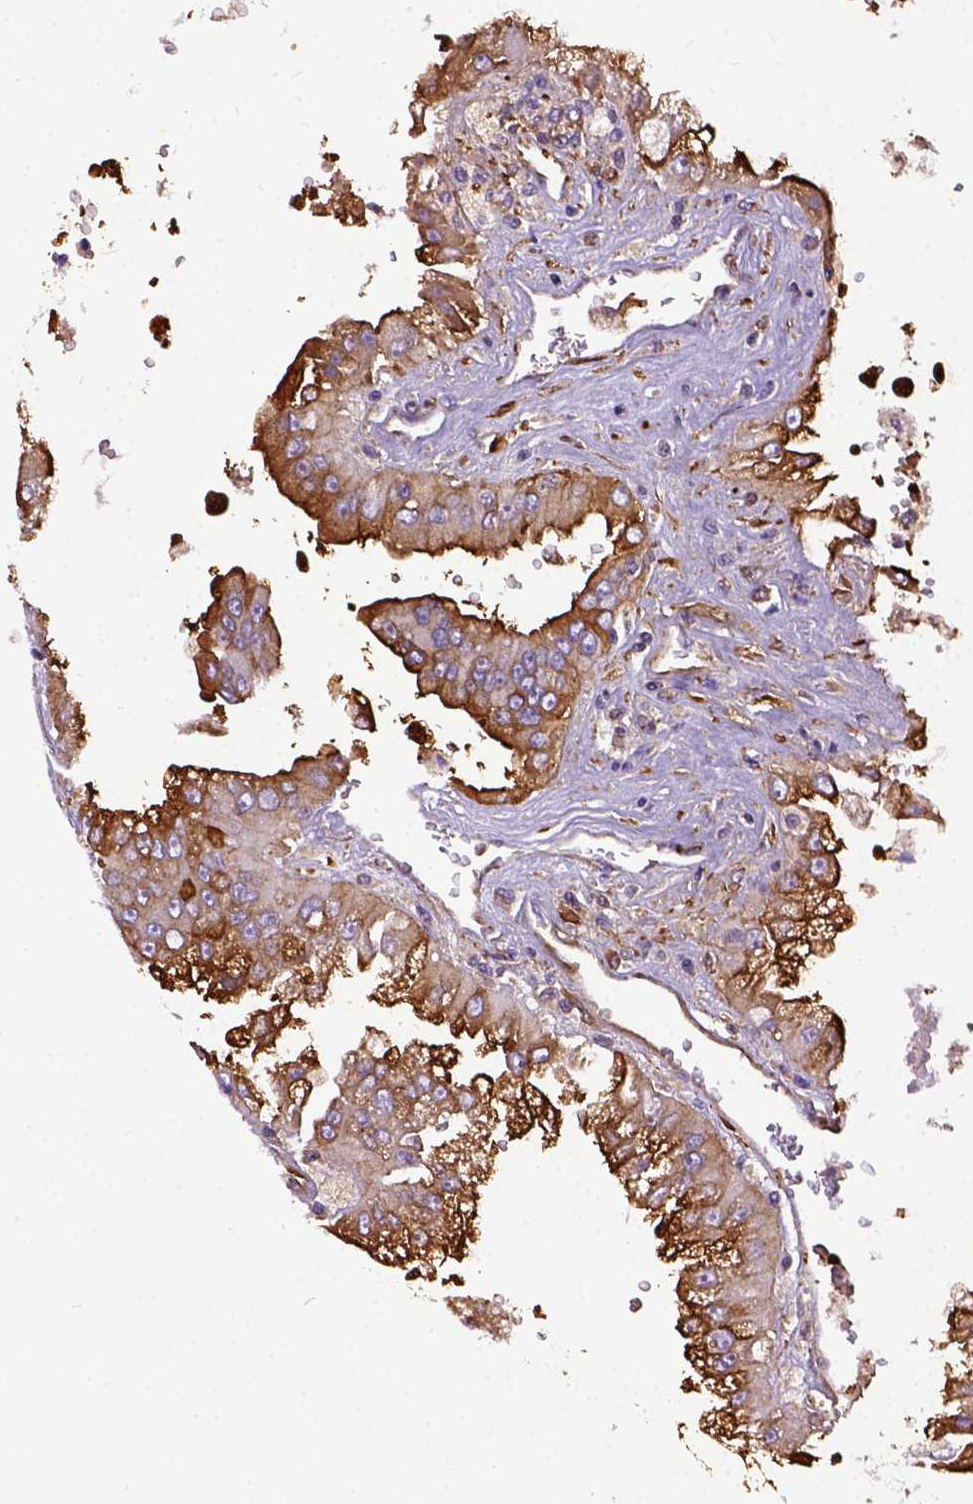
{"staining": {"intensity": "moderate", "quantity": ">75%", "location": "cytoplasmic/membranous"}, "tissue": "renal cancer", "cell_type": "Tumor cells", "image_type": "cancer", "snomed": [{"axis": "morphology", "description": "Adenocarcinoma, NOS"}, {"axis": "topography", "description": "Kidney"}], "caption": "Moderate cytoplasmic/membranous staining is appreciated in approximately >75% of tumor cells in renal cancer (adenocarcinoma).", "gene": "MVP", "patient": {"sex": "male", "age": 58}}